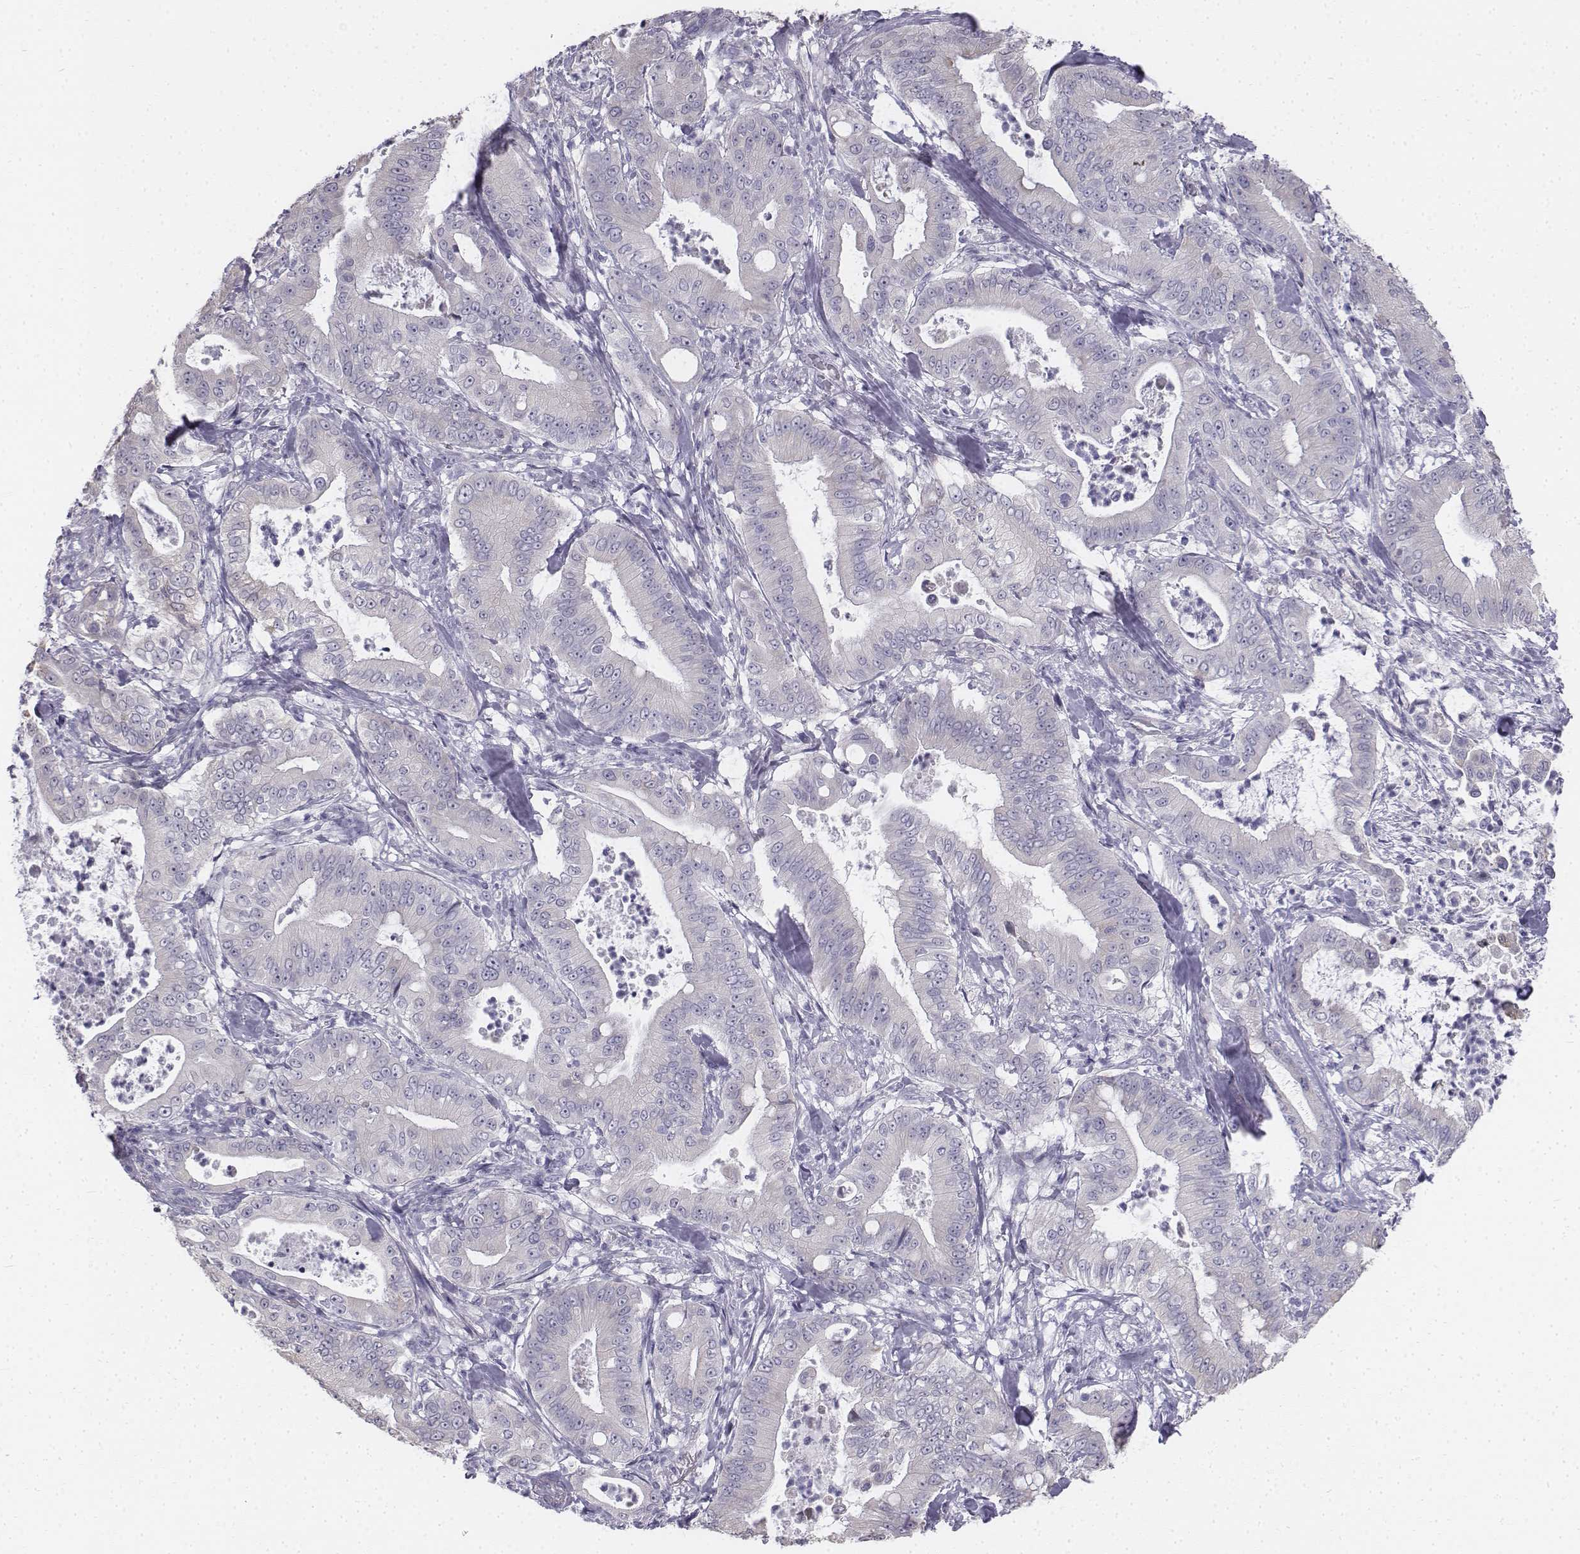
{"staining": {"intensity": "negative", "quantity": "none", "location": "none"}, "tissue": "pancreatic cancer", "cell_type": "Tumor cells", "image_type": "cancer", "snomed": [{"axis": "morphology", "description": "Adenocarcinoma, NOS"}, {"axis": "topography", "description": "Pancreas"}], "caption": "Tumor cells are negative for protein expression in human adenocarcinoma (pancreatic). (Brightfield microscopy of DAB immunohistochemistry (IHC) at high magnification).", "gene": "PENK", "patient": {"sex": "male", "age": 71}}